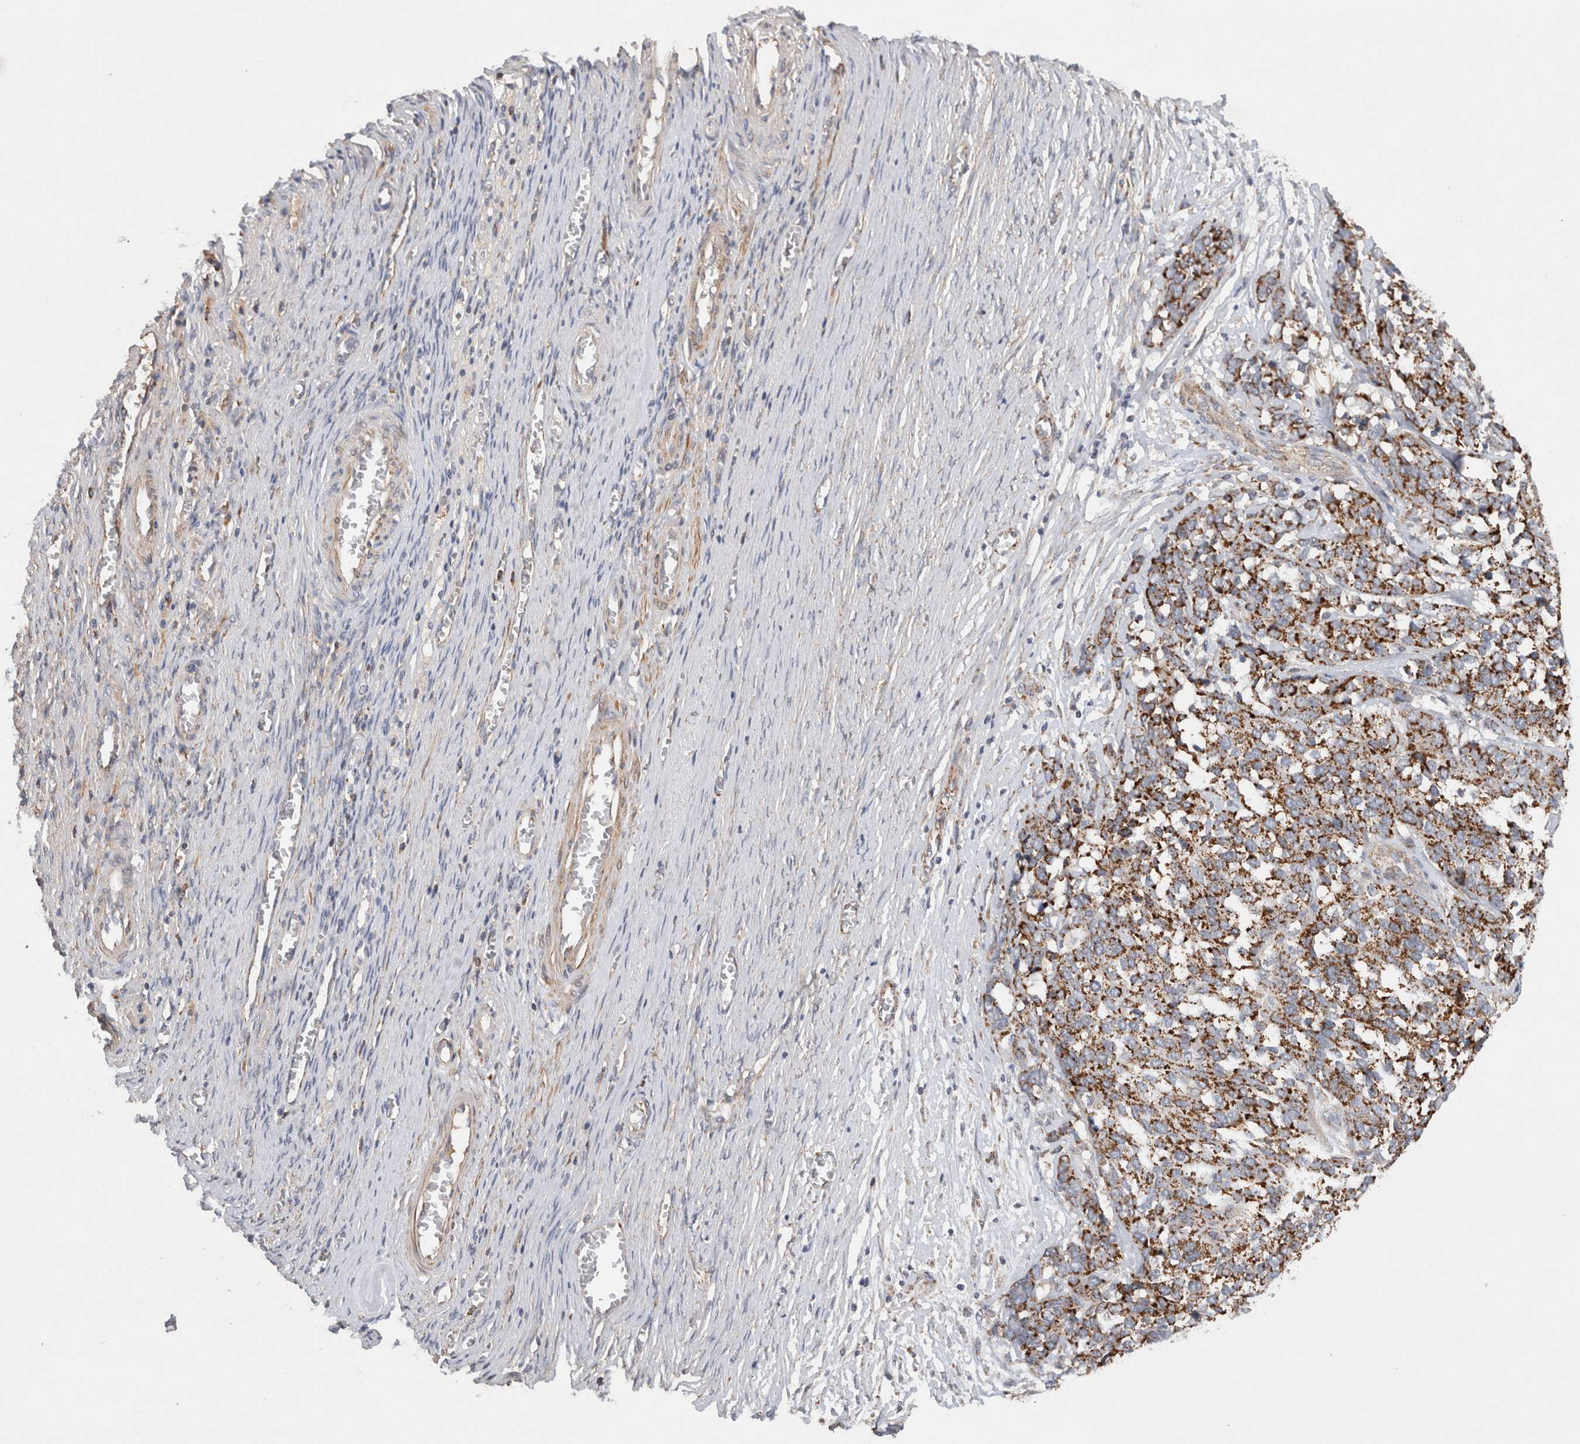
{"staining": {"intensity": "strong", "quantity": ">75%", "location": "cytoplasmic/membranous"}, "tissue": "ovarian cancer", "cell_type": "Tumor cells", "image_type": "cancer", "snomed": [{"axis": "morphology", "description": "Cystadenocarcinoma, serous, NOS"}, {"axis": "topography", "description": "Ovary"}], "caption": "Immunohistochemistry image of neoplastic tissue: human ovarian serous cystadenocarcinoma stained using immunohistochemistry (IHC) displays high levels of strong protein expression localized specifically in the cytoplasmic/membranous of tumor cells, appearing as a cytoplasmic/membranous brown color.", "gene": "MRPS28", "patient": {"sex": "female", "age": 44}}